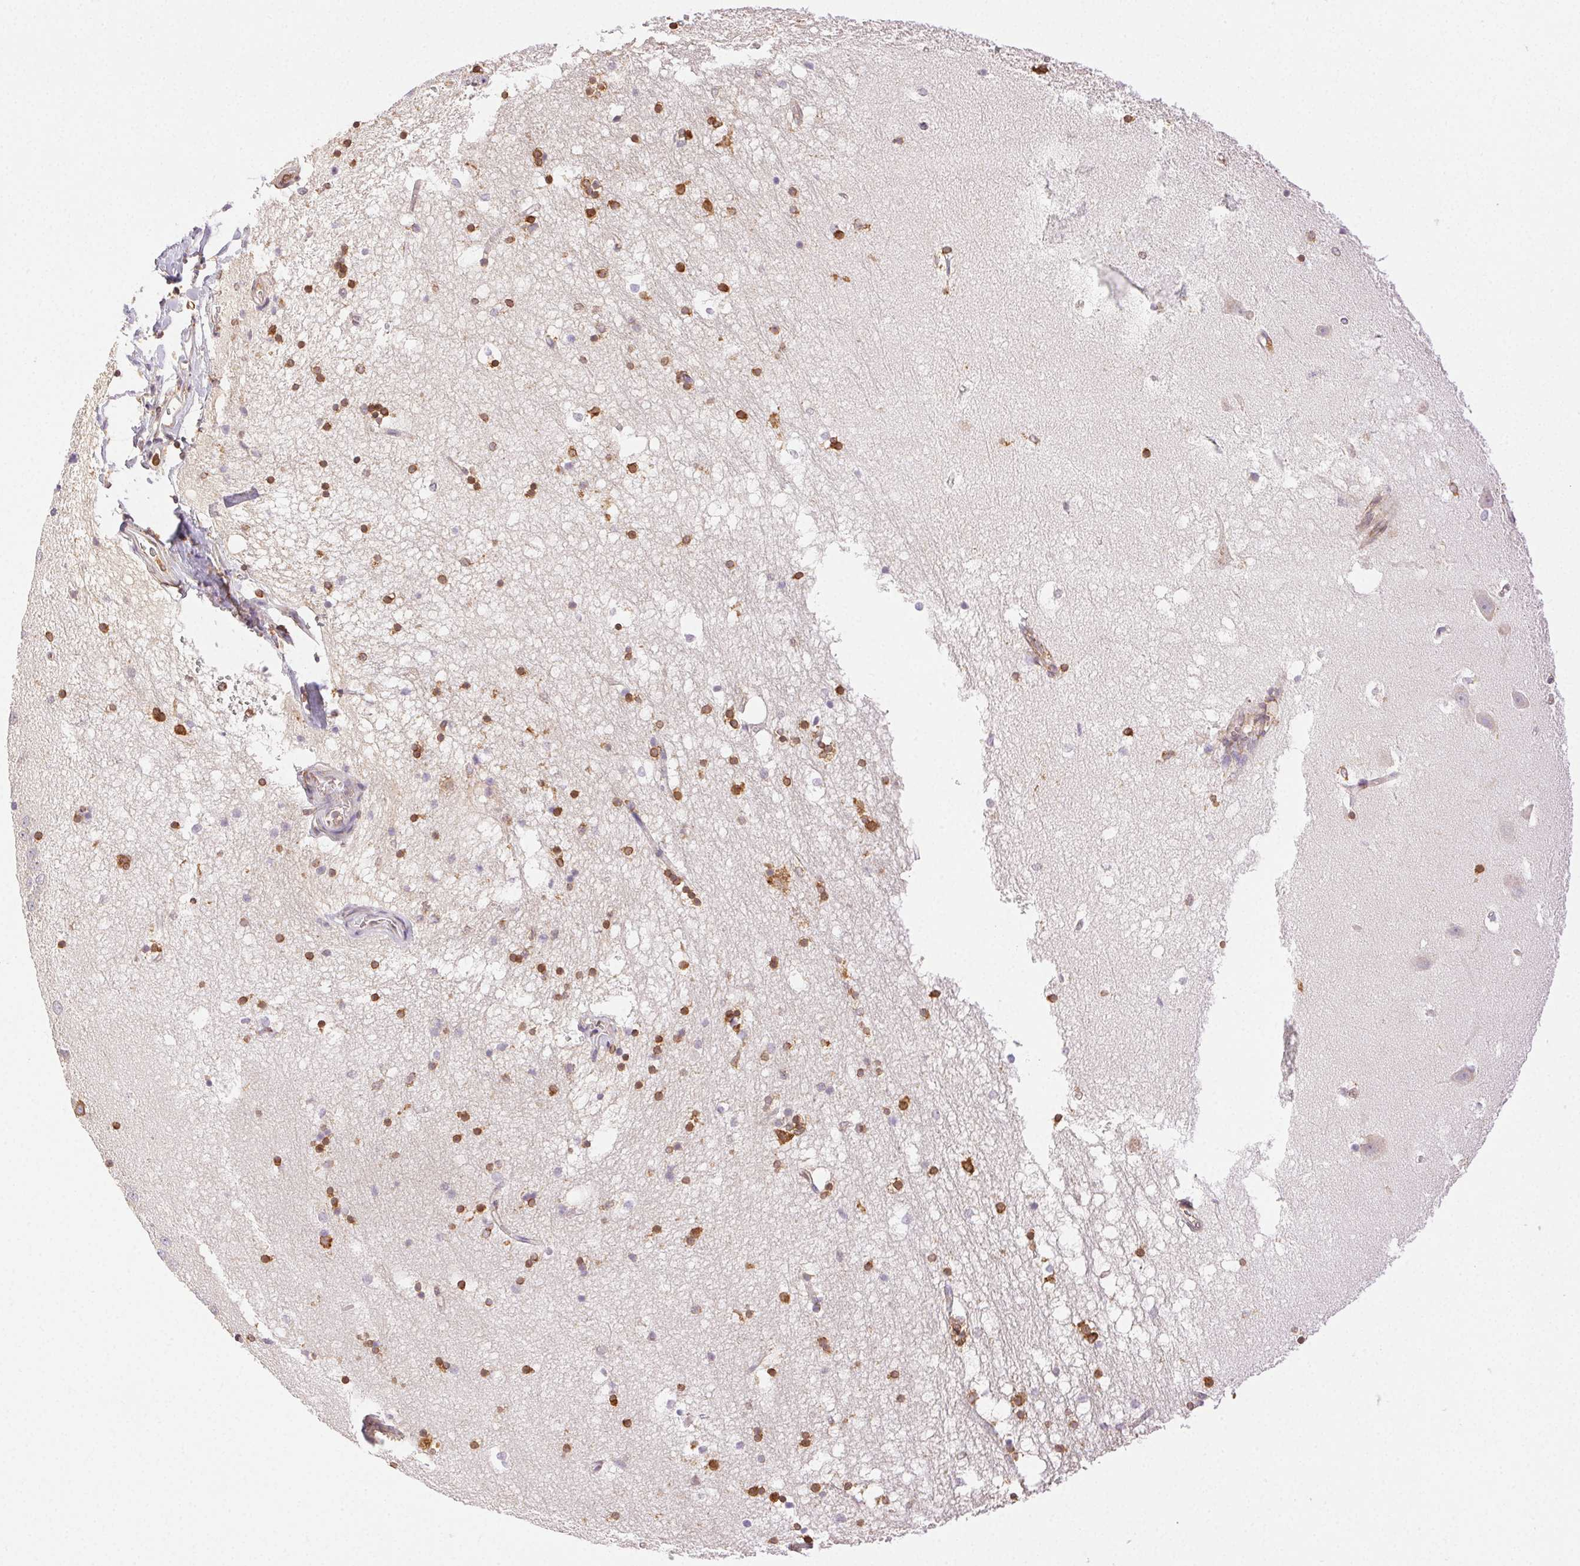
{"staining": {"intensity": "moderate", "quantity": ">75%", "location": "cytoplasmic/membranous"}, "tissue": "hippocampus", "cell_type": "Glial cells", "image_type": "normal", "snomed": [{"axis": "morphology", "description": "Normal tissue, NOS"}, {"axis": "topography", "description": "Hippocampus"}], "caption": "Immunohistochemistry (IHC) image of benign hippocampus stained for a protein (brown), which reveals medium levels of moderate cytoplasmic/membranous positivity in approximately >75% of glial cells.", "gene": "ENTREP1", "patient": {"sex": "male", "age": 58}}